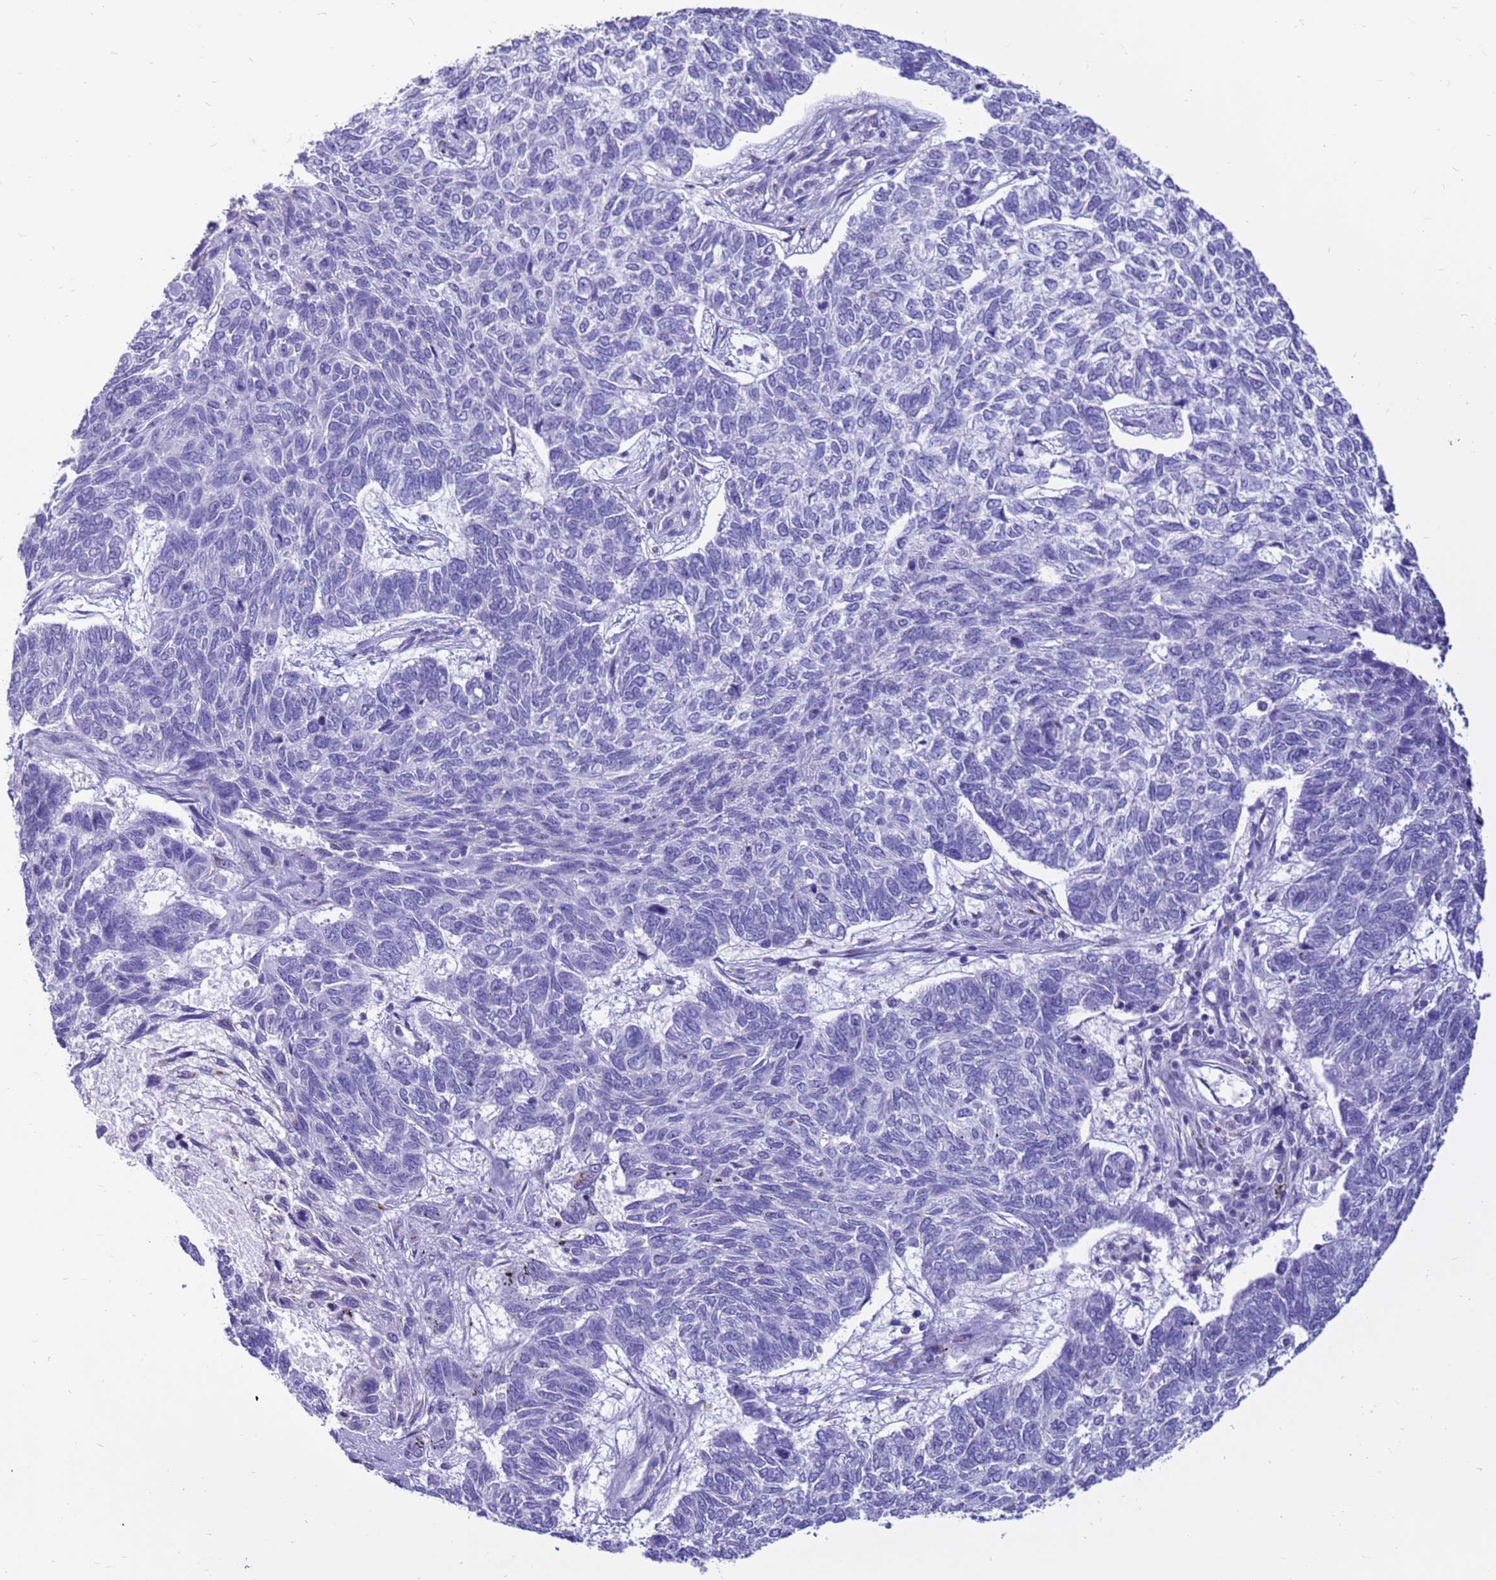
{"staining": {"intensity": "negative", "quantity": "none", "location": "none"}, "tissue": "skin cancer", "cell_type": "Tumor cells", "image_type": "cancer", "snomed": [{"axis": "morphology", "description": "Basal cell carcinoma"}, {"axis": "topography", "description": "Skin"}], "caption": "This is an immunohistochemistry image of basal cell carcinoma (skin). There is no staining in tumor cells.", "gene": "PDE10A", "patient": {"sex": "female", "age": 65}}